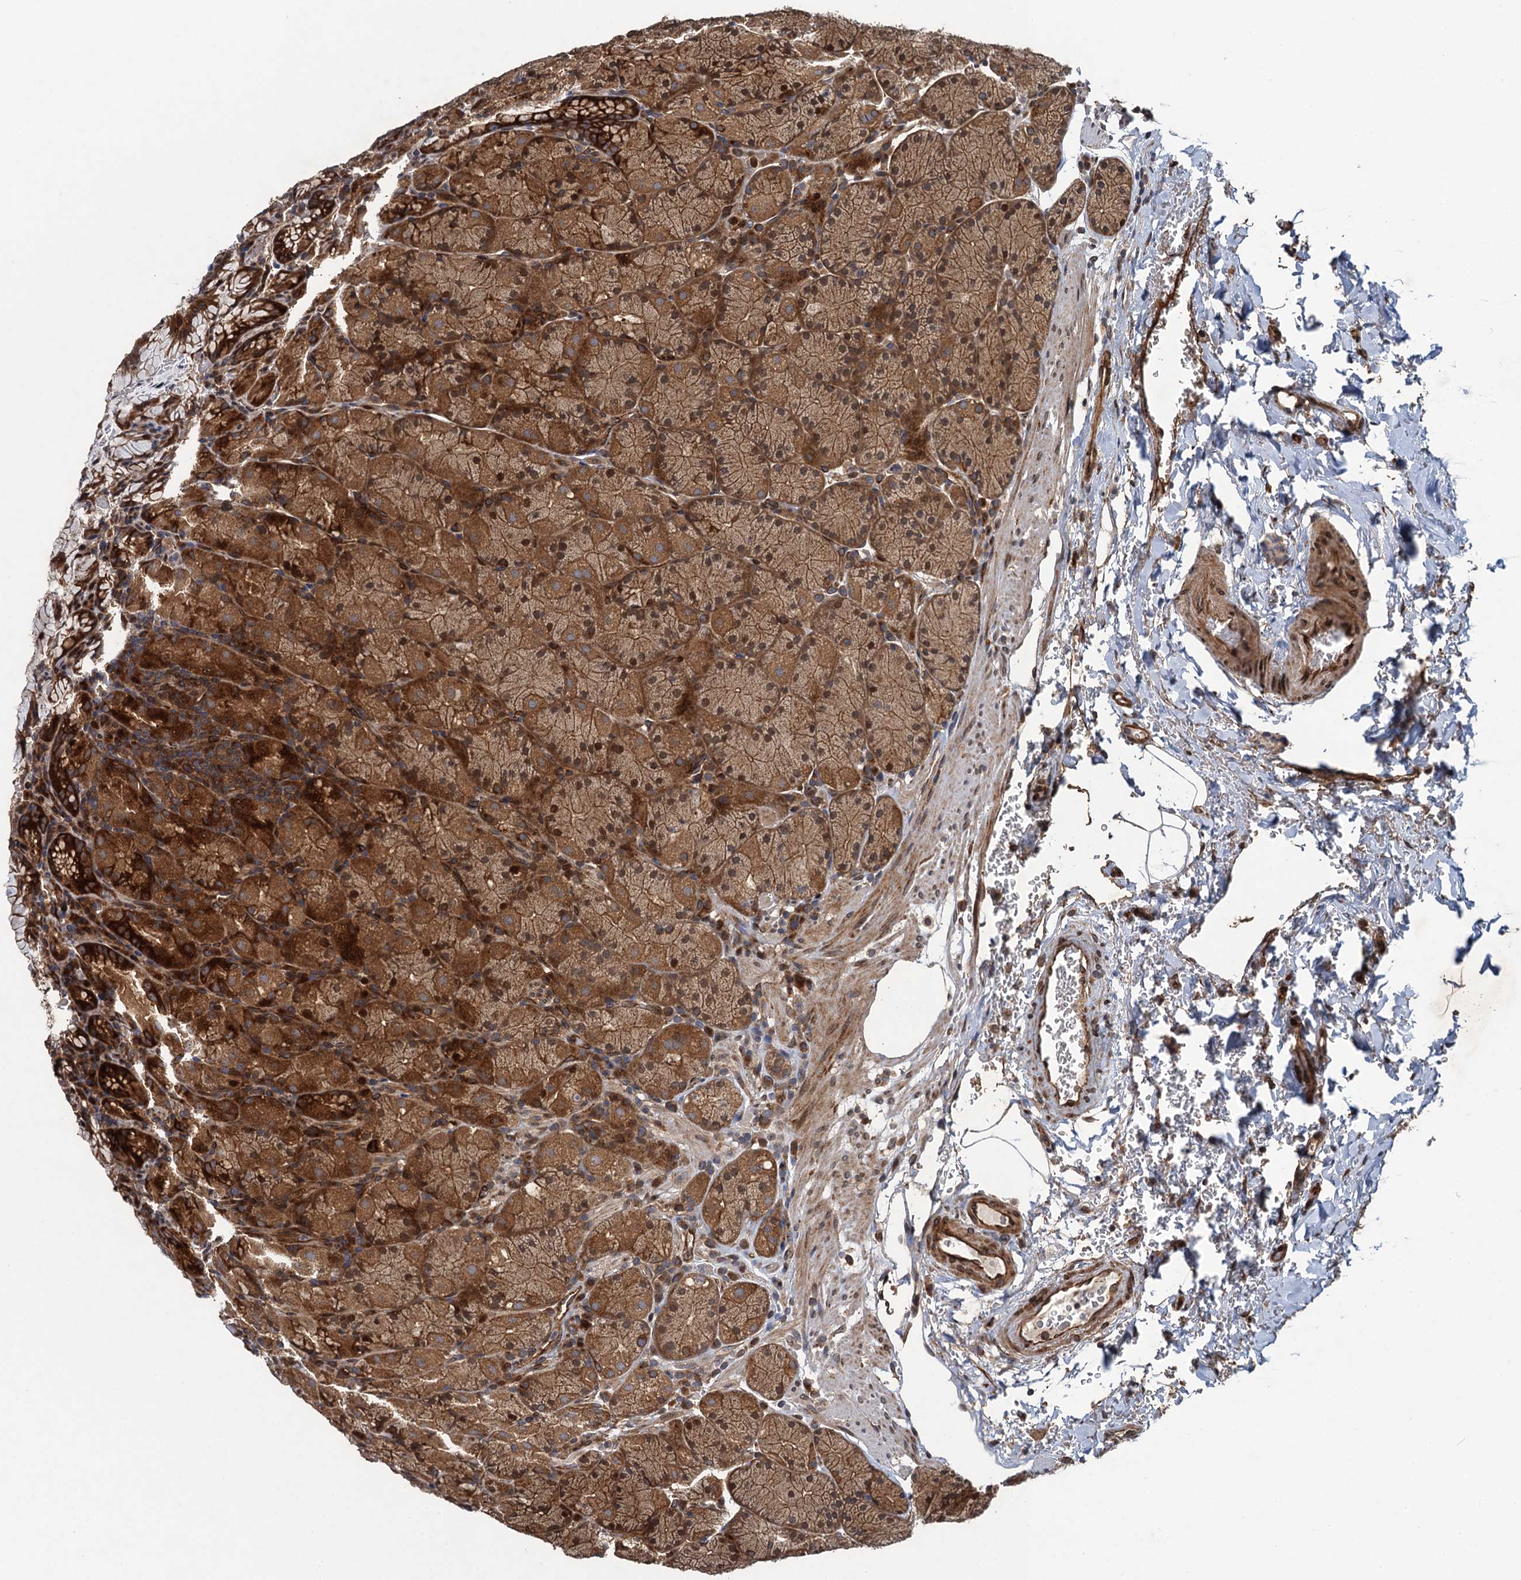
{"staining": {"intensity": "strong", "quantity": ">75%", "location": "cytoplasmic/membranous,nuclear"}, "tissue": "stomach", "cell_type": "Glandular cells", "image_type": "normal", "snomed": [{"axis": "morphology", "description": "Normal tissue, NOS"}, {"axis": "topography", "description": "Stomach, upper"}, {"axis": "topography", "description": "Stomach, lower"}], "caption": "A brown stain shows strong cytoplasmic/membranous,nuclear expression of a protein in glandular cells of benign human stomach. Using DAB (3,3'-diaminobenzidine) (brown) and hematoxylin (blue) stains, captured at high magnification using brightfield microscopy.", "gene": "RHOBTB1", "patient": {"sex": "male", "age": 80}}